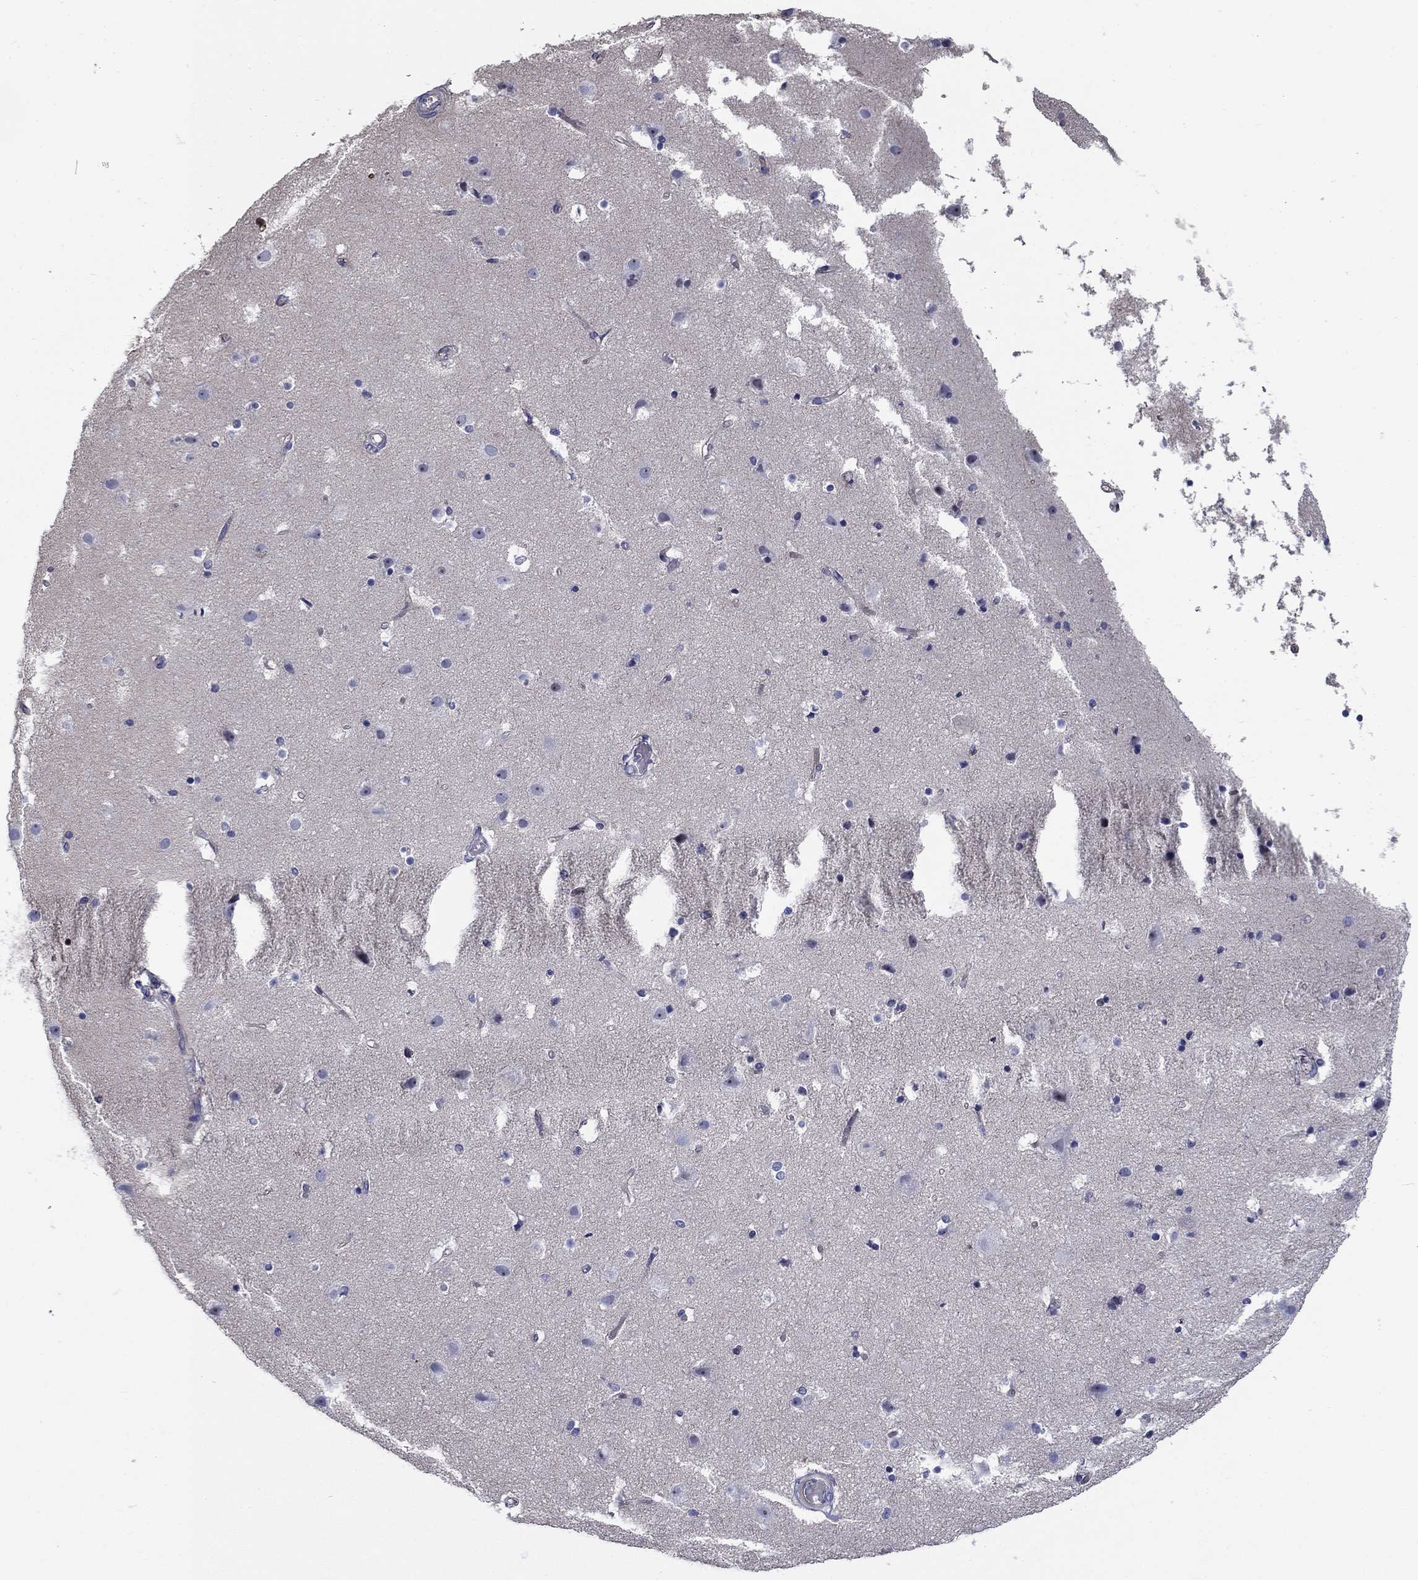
{"staining": {"intensity": "negative", "quantity": "none", "location": "none"}, "tissue": "cerebral cortex", "cell_type": "Endothelial cells", "image_type": "normal", "snomed": [{"axis": "morphology", "description": "Normal tissue, NOS"}, {"axis": "topography", "description": "Cerebral cortex"}], "caption": "DAB immunohistochemical staining of benign cerebral cortex reveals no significant expression in endothelial cells.", "gene": "SIT1", "patient": {"sex": "female", "age": 52}}